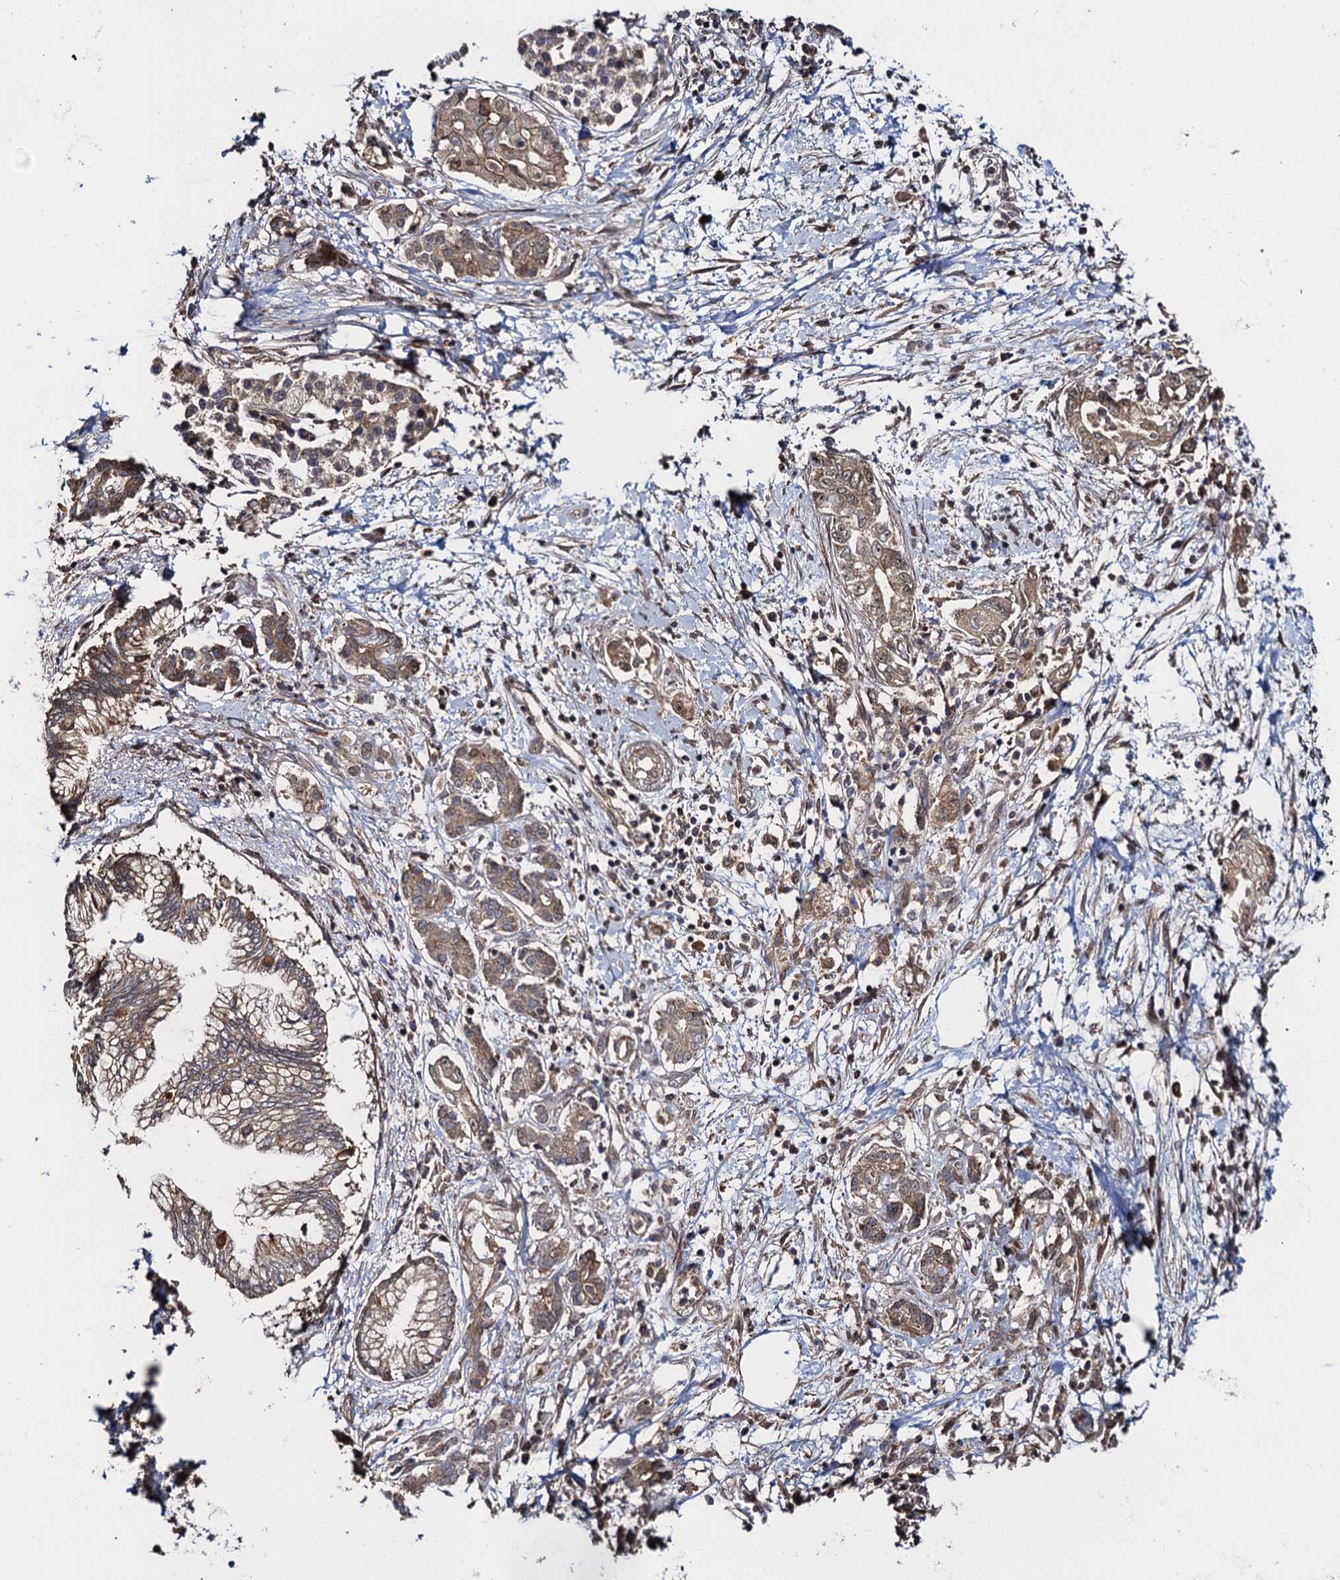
{"staining": {"intensity": "weak", "quantity": ">75%", "location": "cytoplasmic/membranous"}, "tissue": "pancreatic cancer", "cell_type": "Tumor cells", "image_type": "cancer", "snomed": [{"axis": "morphology", "description": "Adenocarcinoma, NOS"}, {"axis": "topography", "description": "Pancreas"}], "caption": "Pancreatic adenocarcinoma was stained to show a protein in brown. There is low levels of weak cytoplasmic/membranous expression in approximately >75% of tumor cells.", "gene": "FSIP1", "patient": {"sex": "female", "age": 73}}